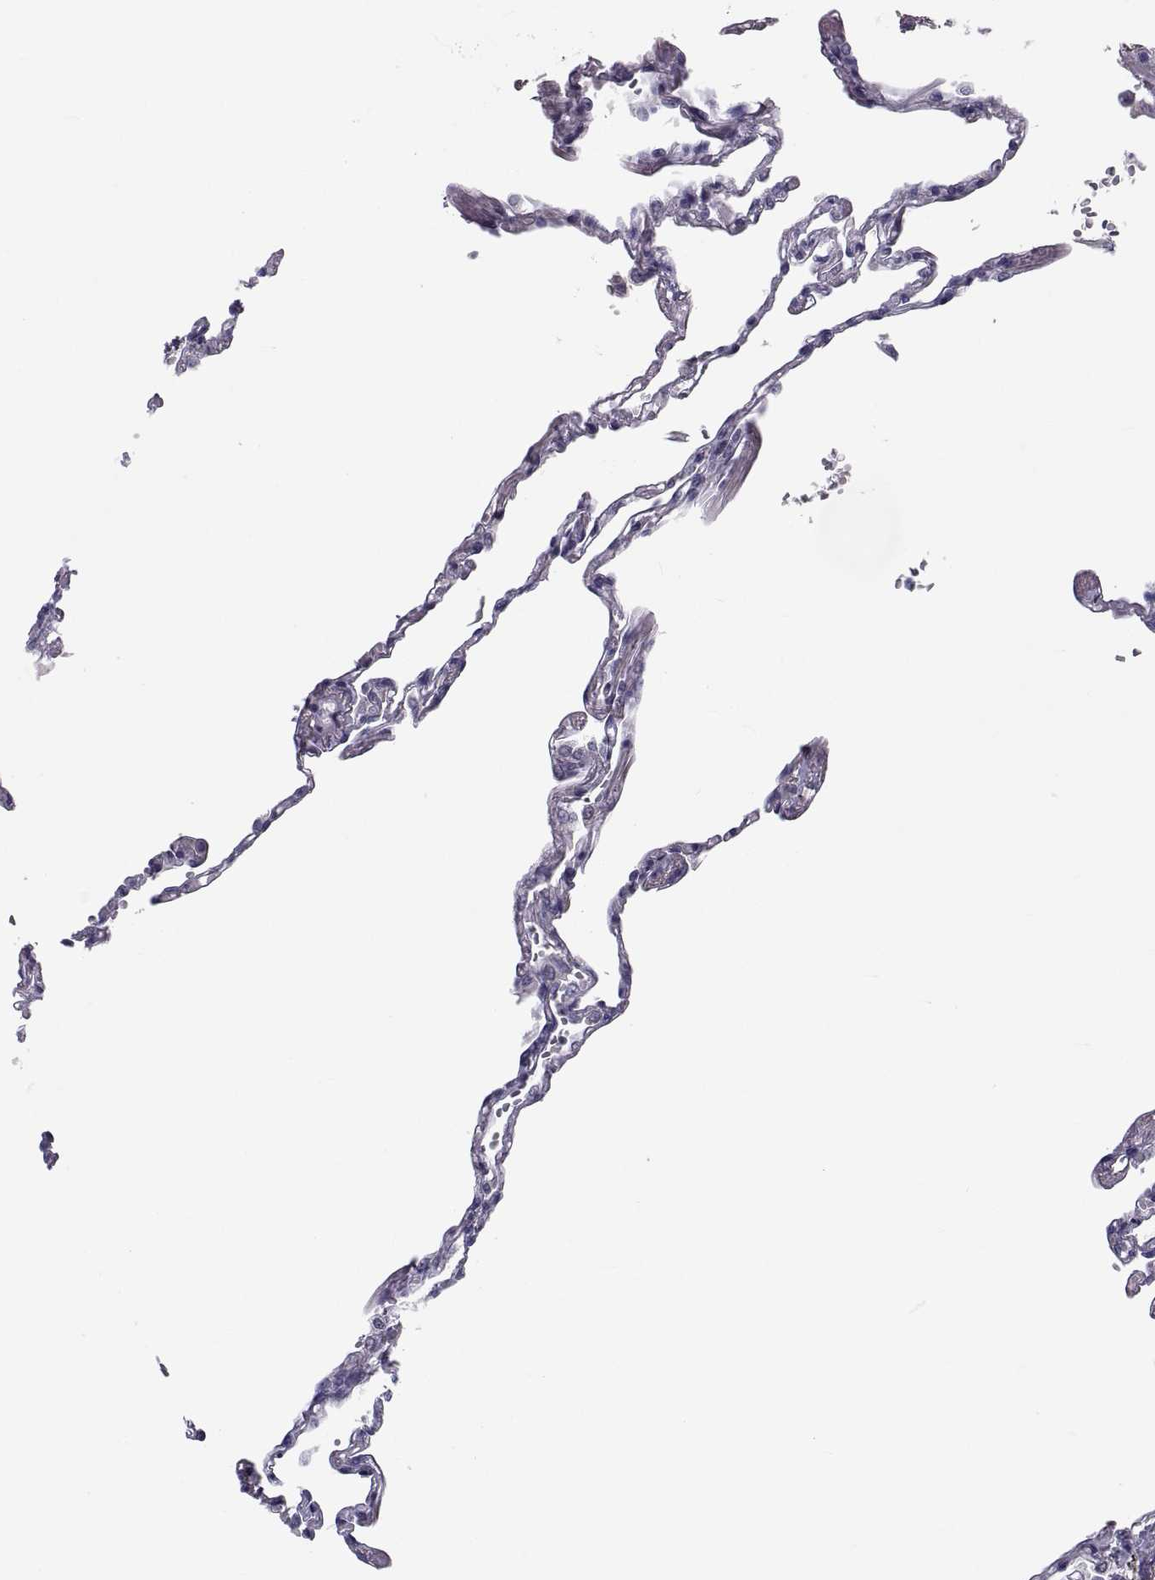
{"staining": {"intensity": "negative", "quantity": "none", "location": "none"}, "tissue": "lung", "cell_type": "Alveolar cells", "image_type": "normal", "snomed": [{"axis": "morphology", "description": "Normal tissue, NOS"}, {"axis": "topography", "description": "Lung"}], "caption": "DAB immunohistochemical staining of benign human lung reveals no significant staining in alveolar cells. Brightfield microscopy of immunohistochemistry stained with DAB (brown) and hematoxylin (blue), captured at high magnification.", "gene": "PDZRN4", "patient": {"sex": "male", "age": 78}}